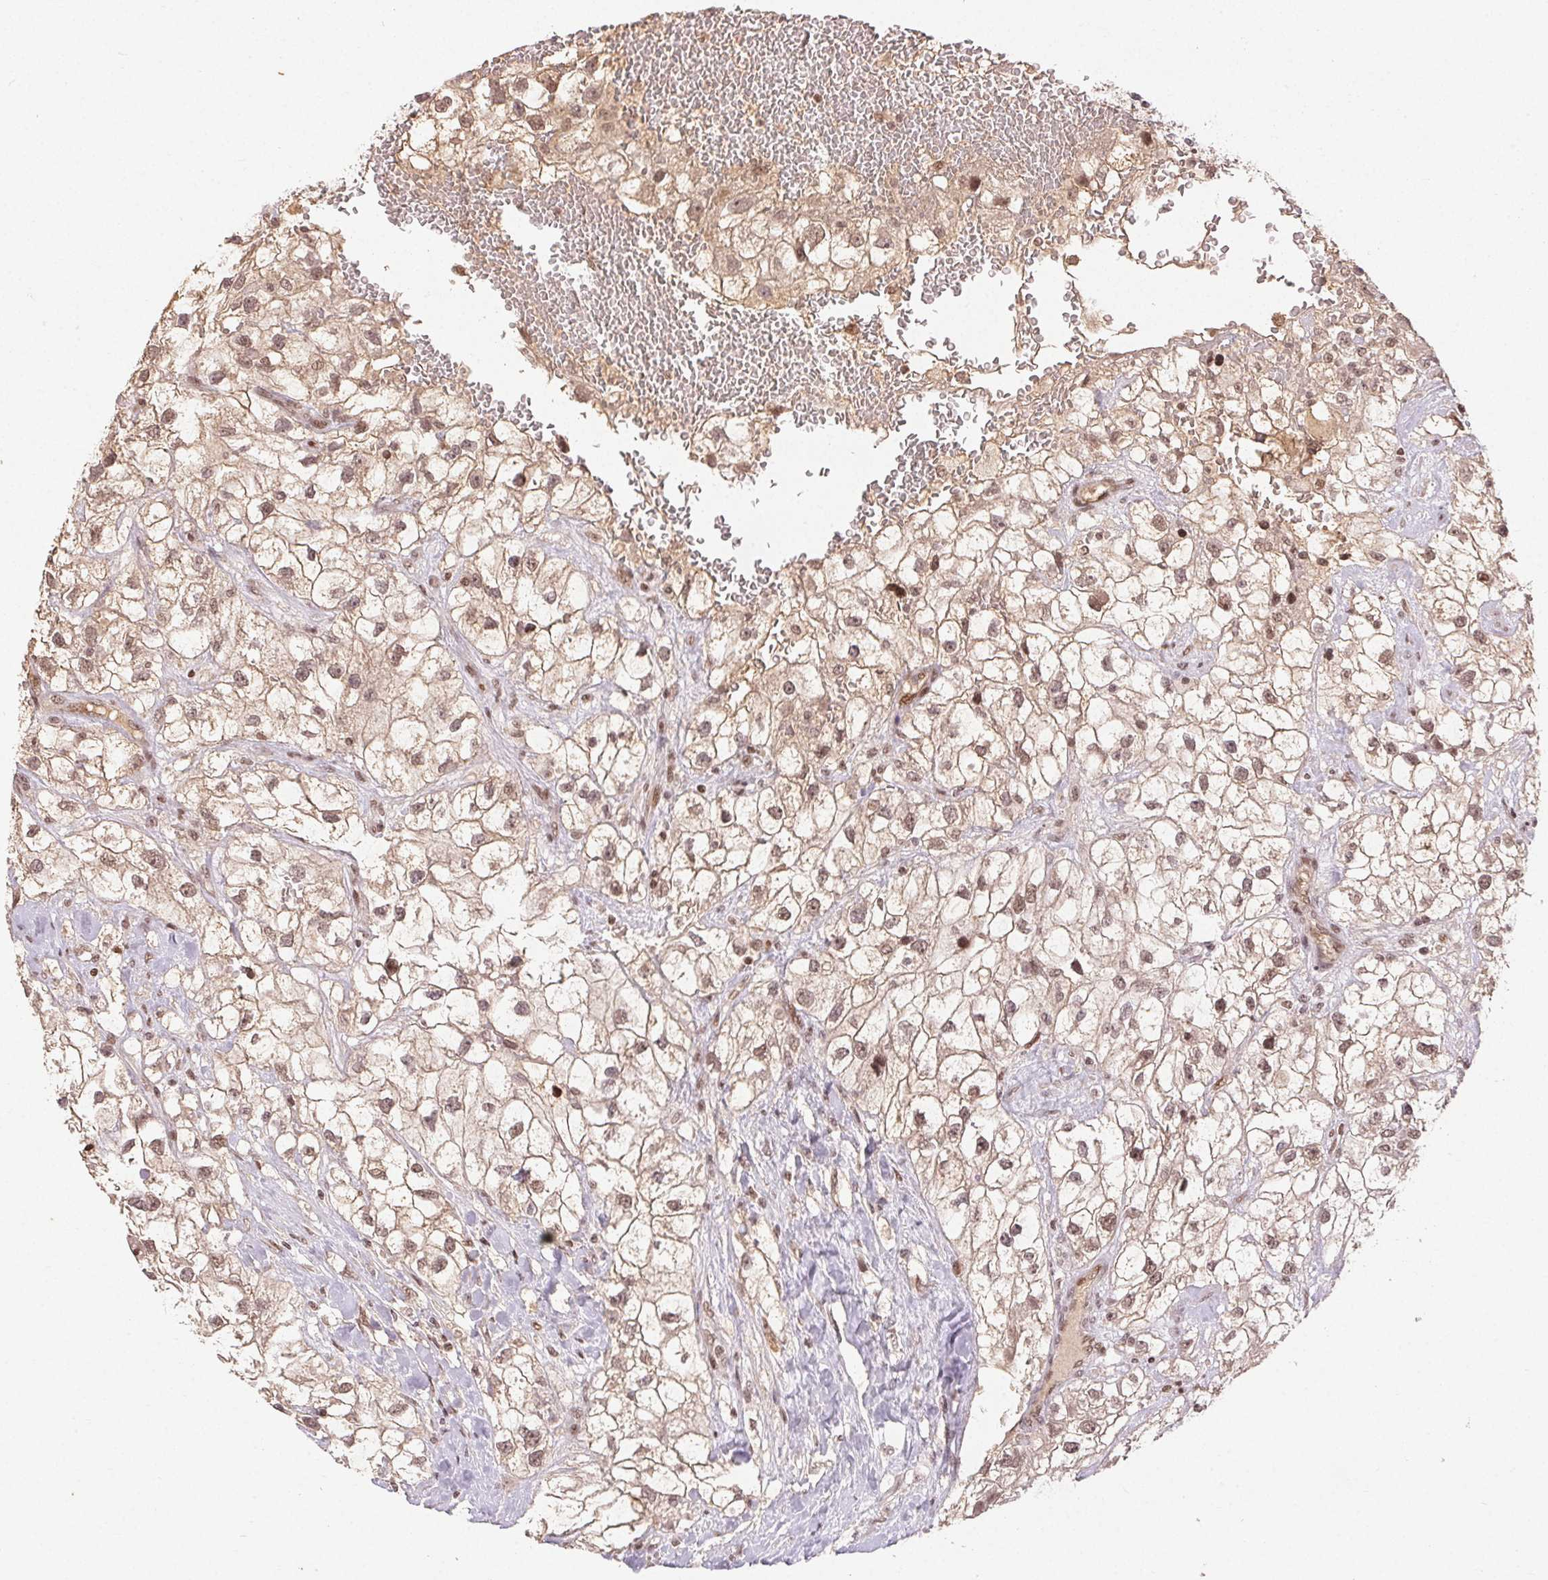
{"staining": {"intensity": "weak", "quantity": ">75%", "location": "cytoplasmic/membranous,nuclear"}, "tissue": "renal cancer", "cell_type": "Tumor cells", "image_type": "cancer", "snomed": [{"axis": "morphology", "description": "Adenocarcinoma, NOS"}, {"axis": "topography", "description": "Kidney"}], "caption": "Renal adenocarcinoma stained with a protein marker reveals weak staining in tumor cells.", "gene": "MAPKAPK2", "patient": {"sex": "male", "age": 59}}